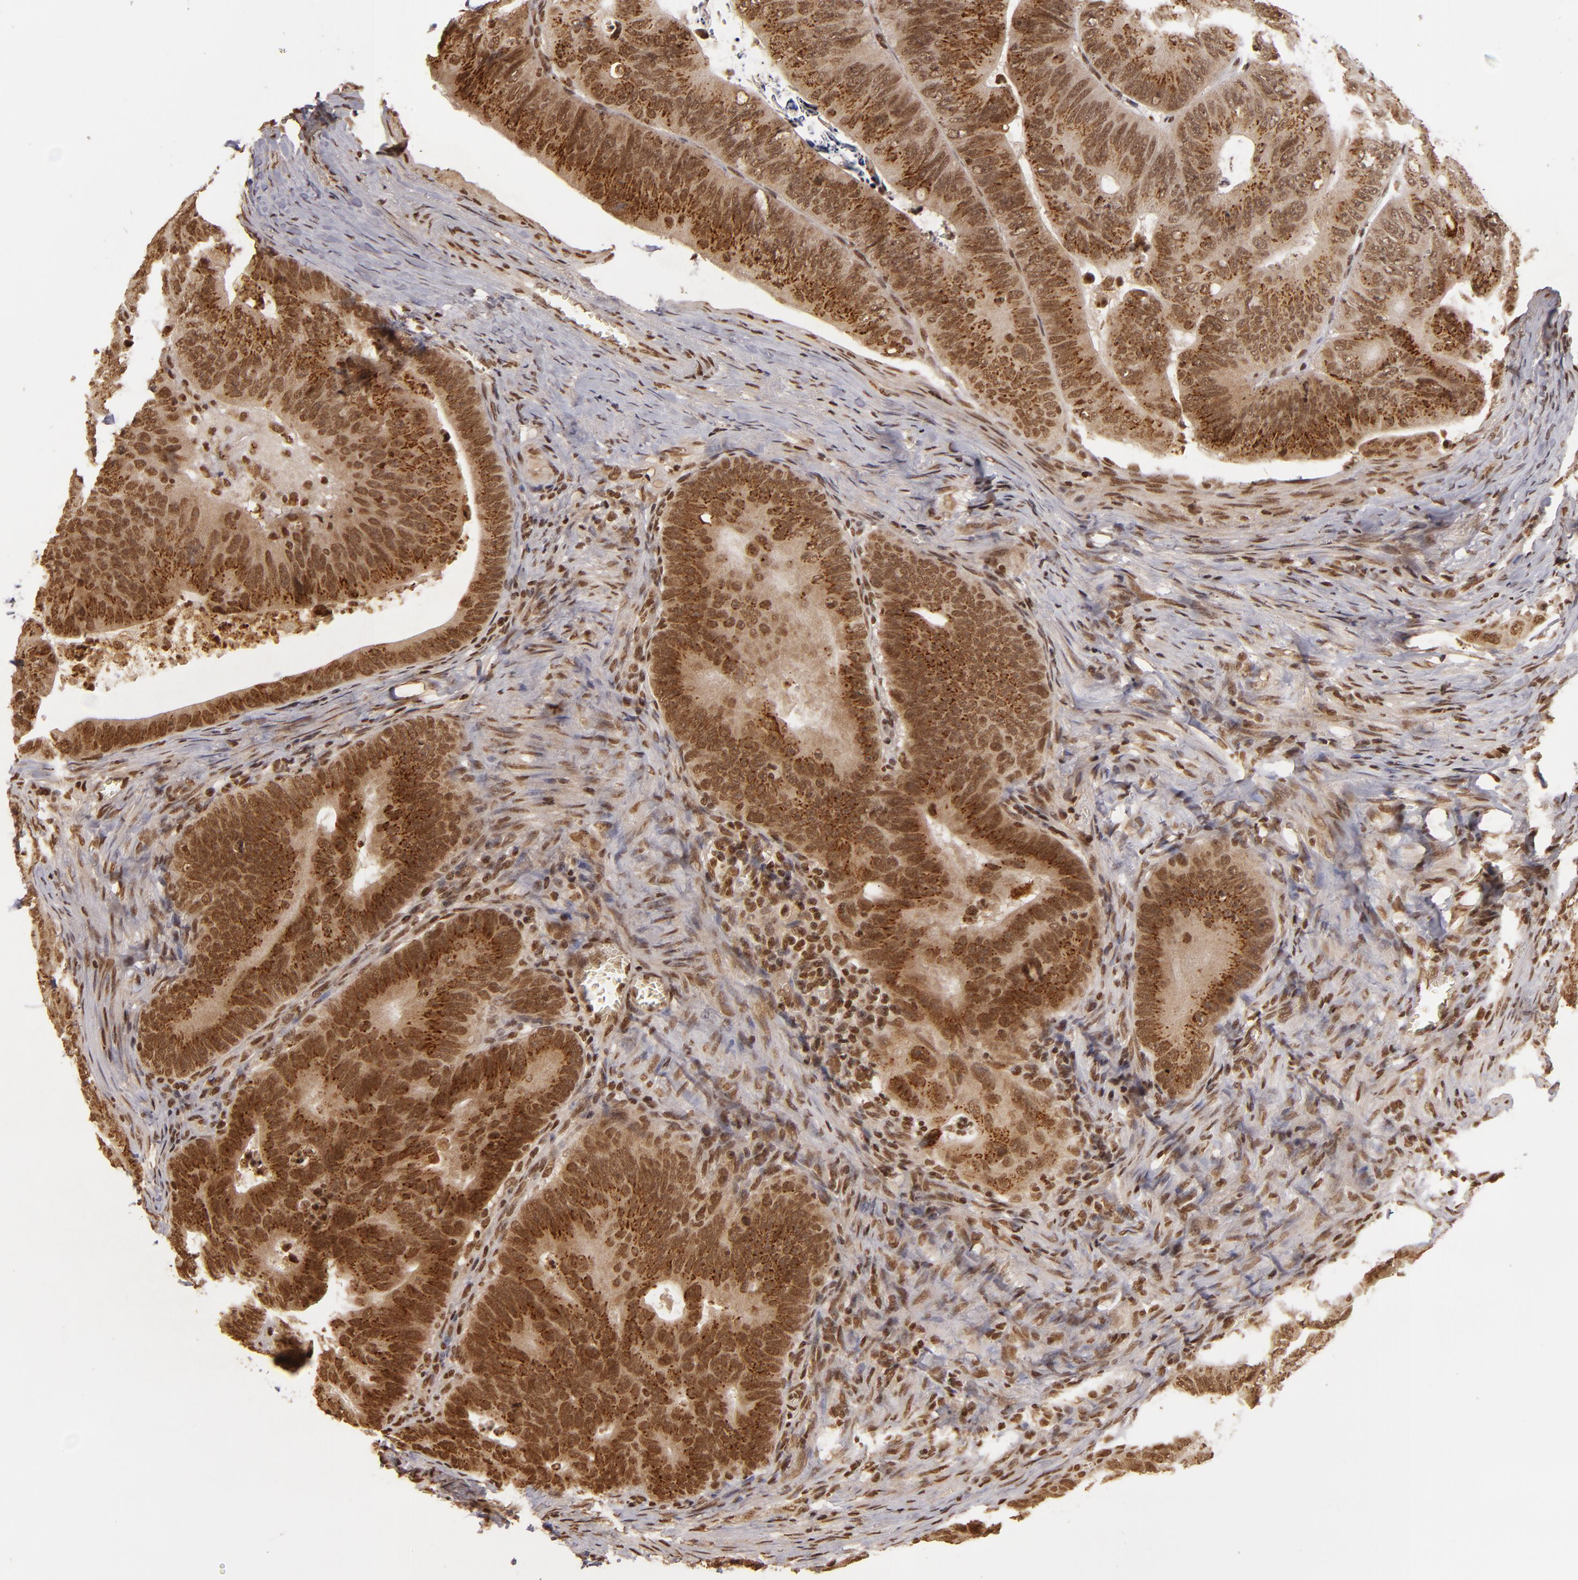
{"staining": {"intensity": "strong", "quantity": ">75%", "location": "cytoplasmic/membranous,nuclear"}, "tissue": "colorectal cancer", "cell_type": "Tumor cells", "image_type": "cancer", "snomed": [{"axis": "morphology", "description": "Adenocarcinoma, NOS"}, {"axis": "topography", "description": "Colon"}], "caption": "Protein expression analysis of colorectal cancer (adenocarcinoma) exhibits strong cytoplasmic/membranous and nuclear staining in approximately >75% of tumor cells.", "gene": "CUL3", "patient": {"sex": "female", "age": 55}}